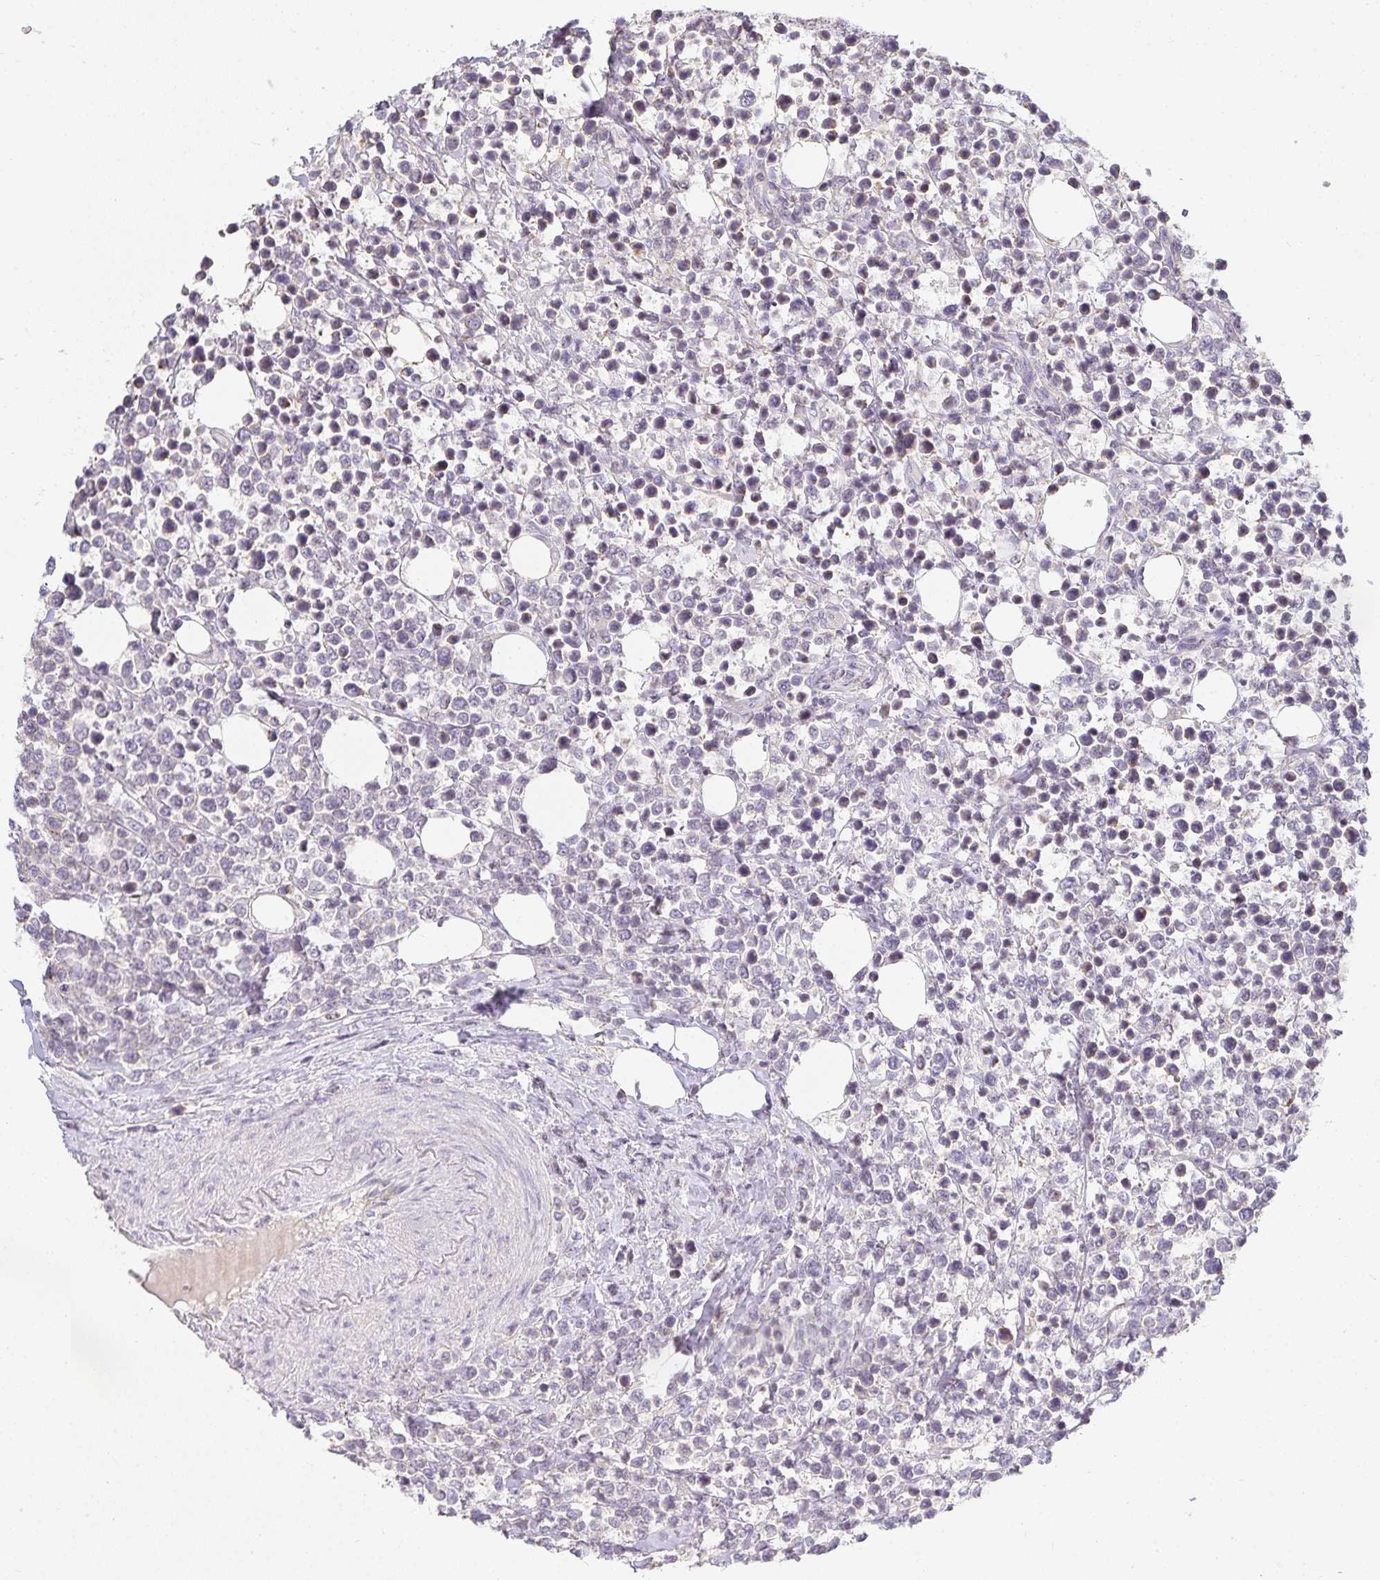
{"staining": {"intensity": "negative", "quantity": "none", "location": "none"}, "tissue": "lymphoma", "cell_type": "Tumor cells", "image_type": "cancer", "snomed": [{"axis": "morphology", "description": "Malignant lymphoma, non-Hodgkin's type, Low grade"}, {"axis": "topography", "description": "Lymph node"}], "caption": "IHC photomicrograph of neoplastic tissue: lymphoma stained with DAB reveals no significant protein staining in tumor cells.", "gene": "GATA3", "patient": {"sex": "male", "age": 60}}